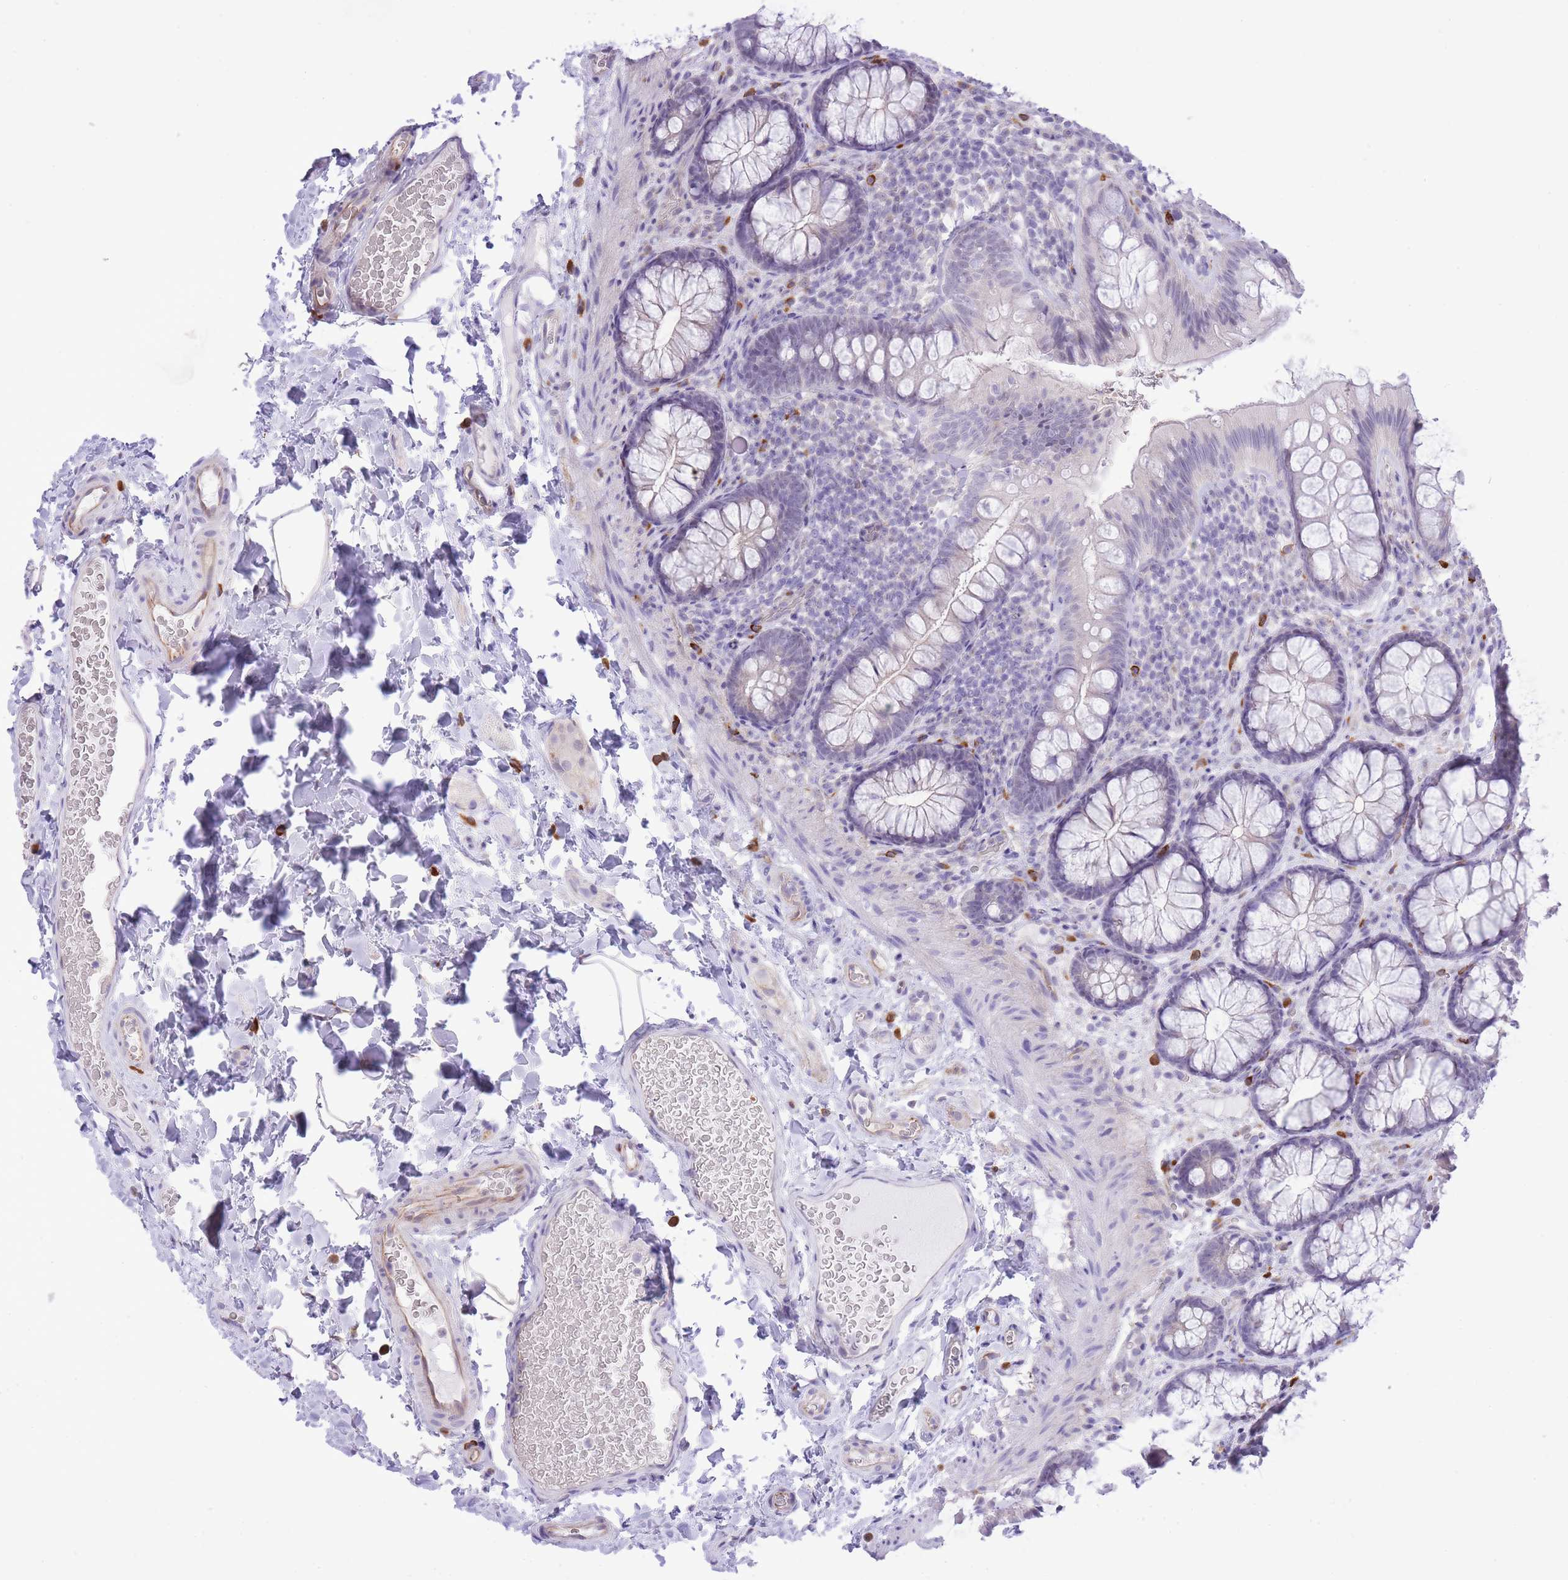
{"staining": {"intensity": "negative", "quantity": "none", "location": "none"}, "tissue": "colon", "cell_type": "Endothelial cells", "image_type": "normal", "snomed": [{"axis": "morphology", "description": "Normal tissue, NOS"}, {"axis": "topography", "description": "Colon"}], "caption": "Endothelial cells are negative for brown protein staining in benign colon. (DAB immunohistochemistry (IHC) visualized using brightfield microscopy, high magnification).", "gene": "MEIOSIN", "patient": {"sex": "male", "age": 46}}